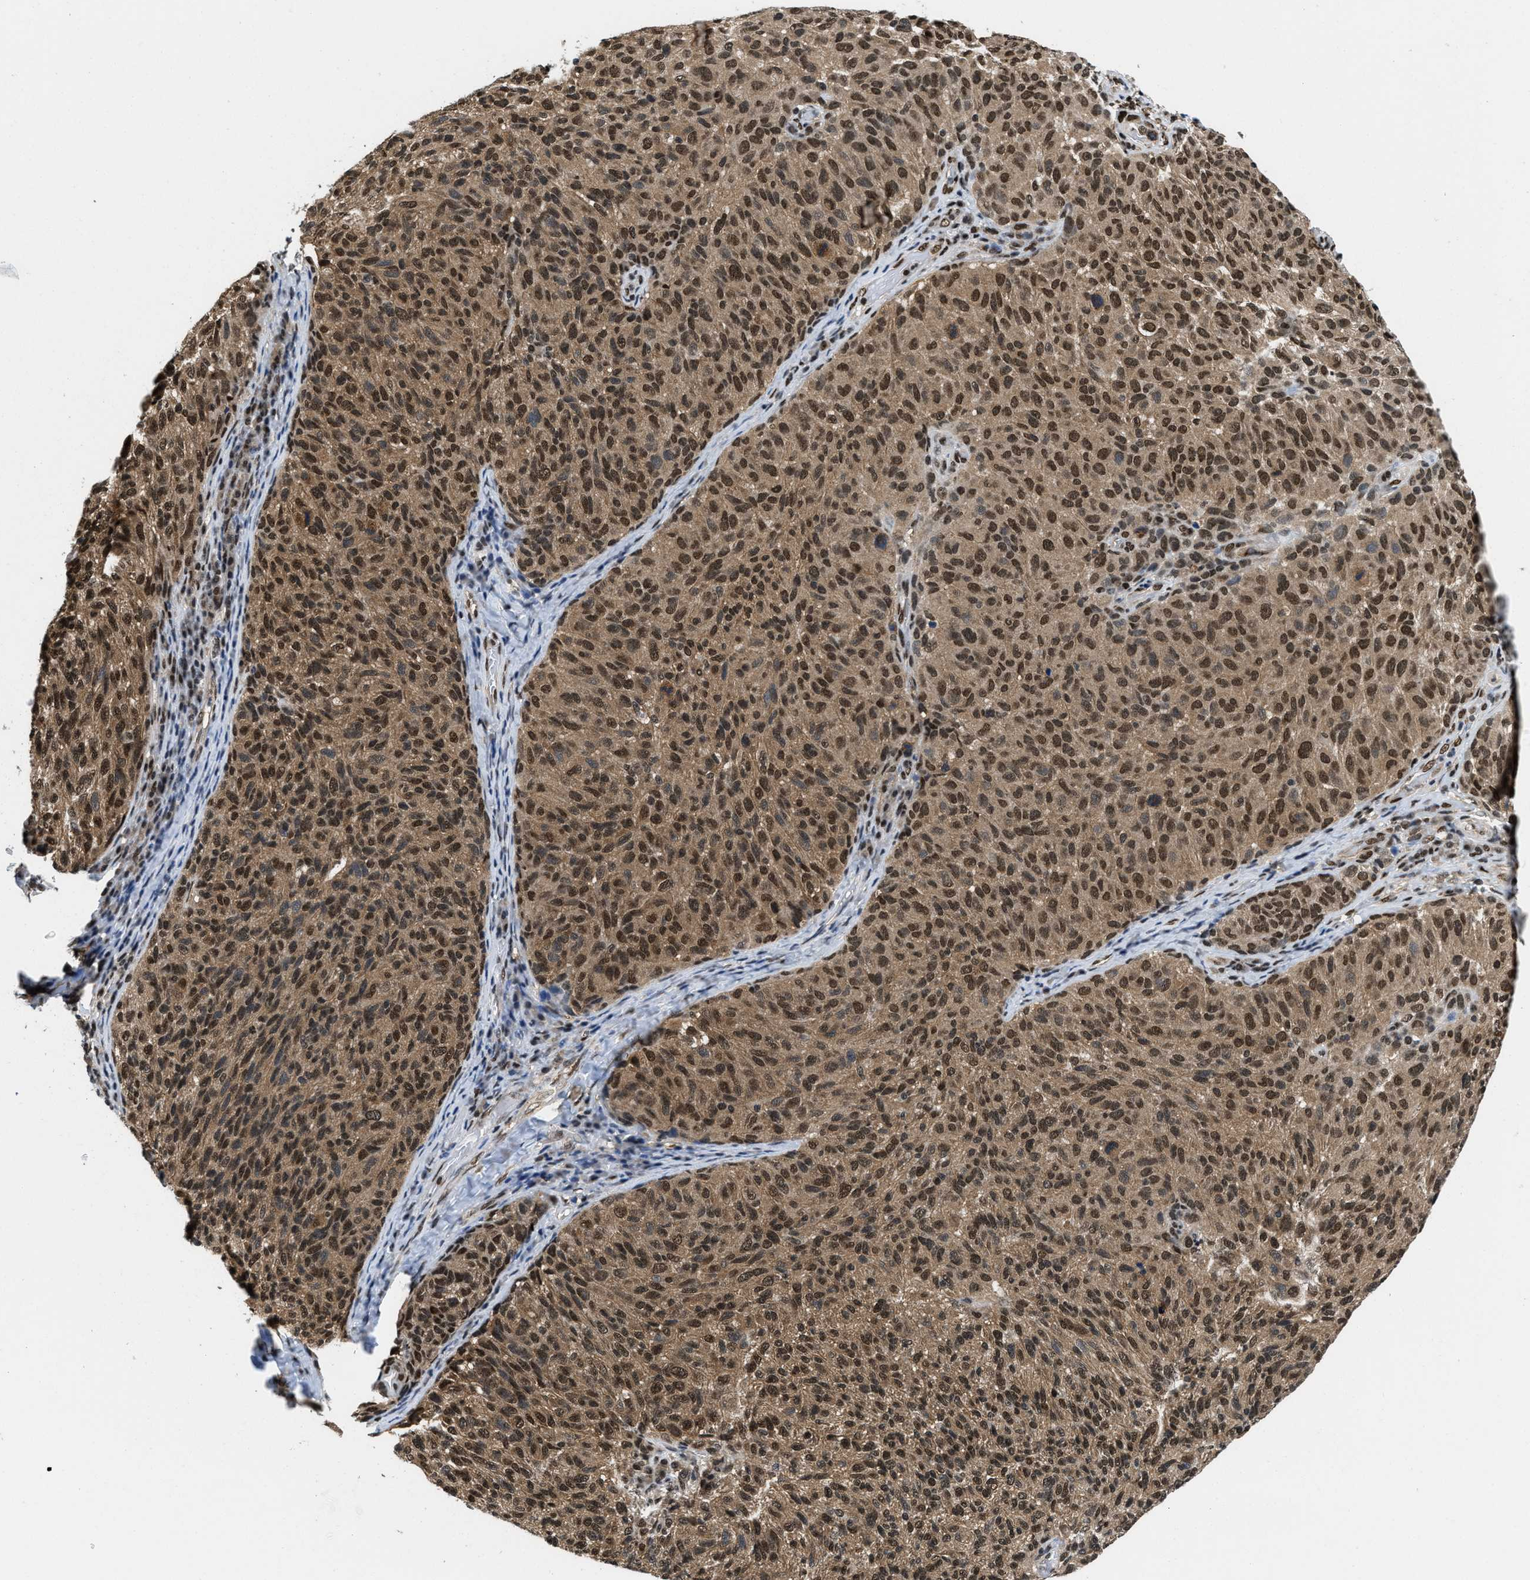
{"staining": {"intensity": "strong", "quantity": ">75%", "location": "nuclear"}, "tissue": "melanoma", "cell_type": "Tumor cells", "image_type": "cancer", "snomed": [{"axis": "morphology", "description": "Malignant melanoma, NOS"}, {"axis": "topography", "description": "Skin"}], "caption": "Immunohistochemical staining of malignant melanoma reveals high levels of strong nuclear expression in about >75% of tumor cells. (Brightfield microscopy of DAB IHC at high magnification).", "gene": "SAFB", "patient": {"sex": "female", "age": 73}}